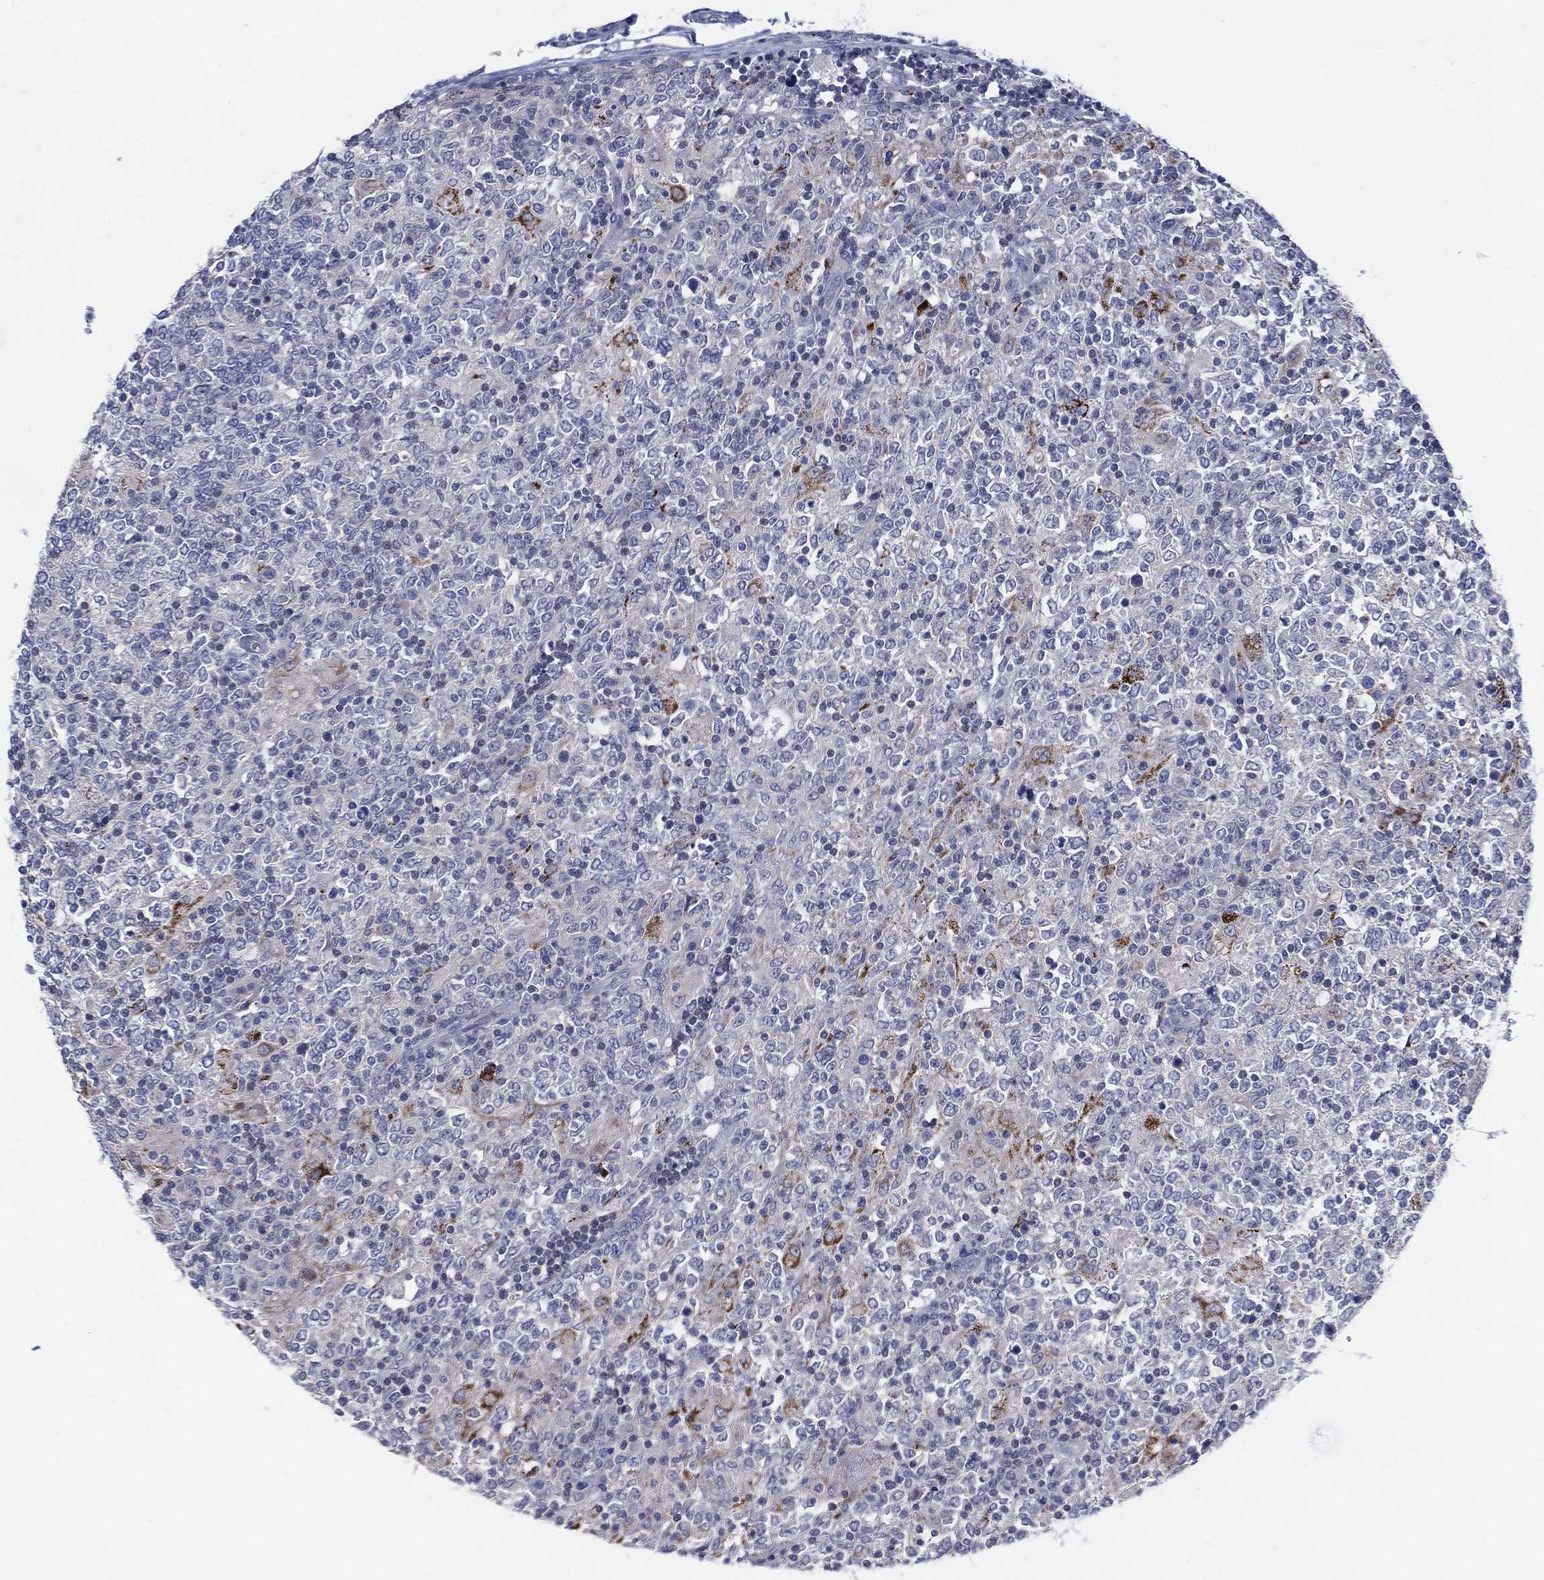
{"staining": {"intensity": "moderate", "quantity": "<25%", "location": "cytoplasmic/membranous"}, "tissue": "lymphoma", "cell_type": "Tumor cells", "image_type": "cancer", "snomed": [{"axis": "morphology", "description": "Malignant lymphoma, non-Hodgkin's type, High grade"}, {"axis": "topography", "description": "Lymph node"}], "caption": "Lymphoma stained with DAB immunohistochemistry (IHC) shows low levels of moderate cytoplasmic/membranous expression in approximately <25% of tumor cells. (DAB (3,3'-diaminobenzidine) IHC, brown staining for protein, blue staining for nuclei).", "gene": "C5orf46", "patient": {"sex": "female", "age": 84}}